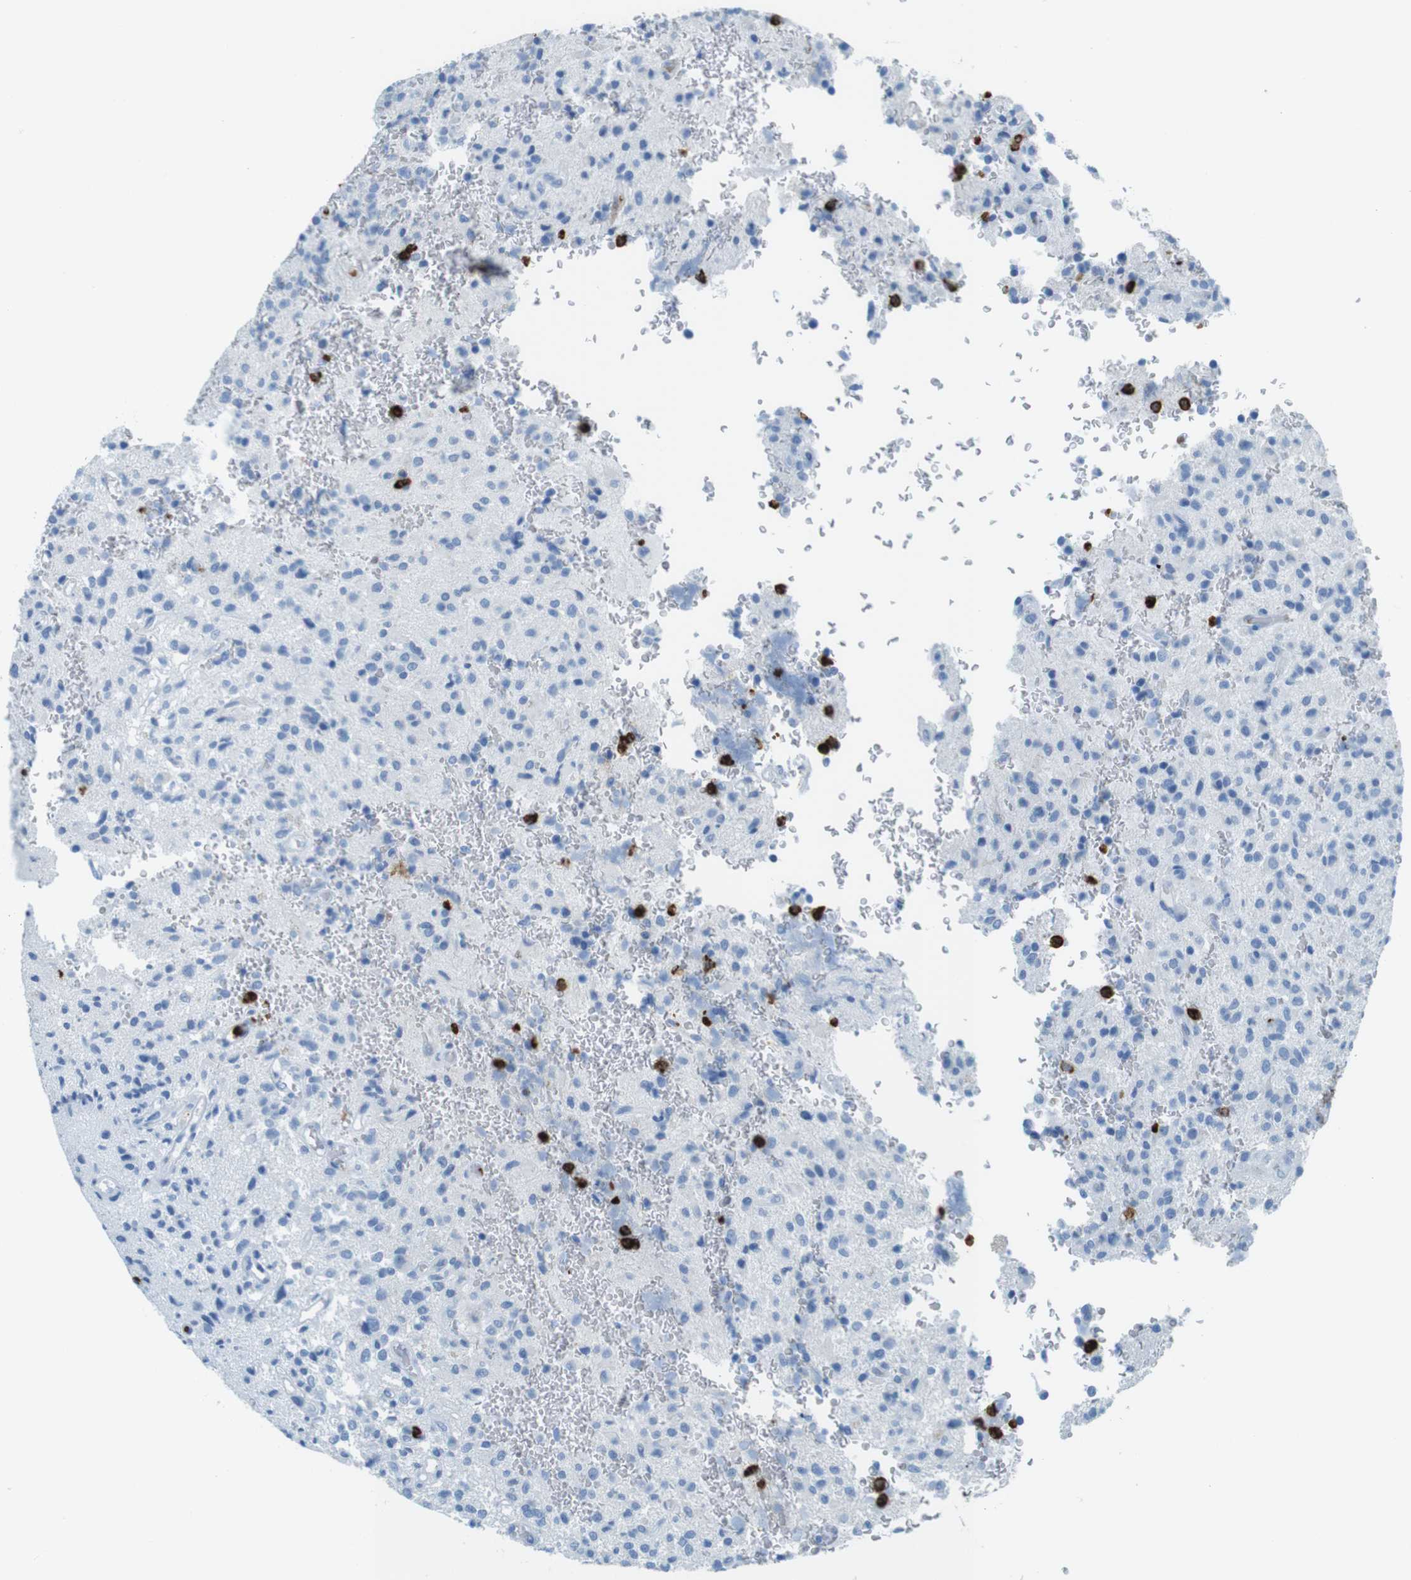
{"staining": {"intensity": "negative", "quantity": "none", "location": "none"}, "tissue": "glioma", "cell_type": "Tumor cells", "image_type": "cancer", "snomed": [{"axis": "morphology", "description": "Glioma, malignant, High grade"}, {"axis": "topography", "description": "Brain"}], "caption": "The immunohistochemistry (IHC) photomicrograph has no significant positivity in tumor cells of malignant glioma (high-grade) tissue.", "gene": "MCEMP1", "patient": {"sex": "male", "age": 71}}